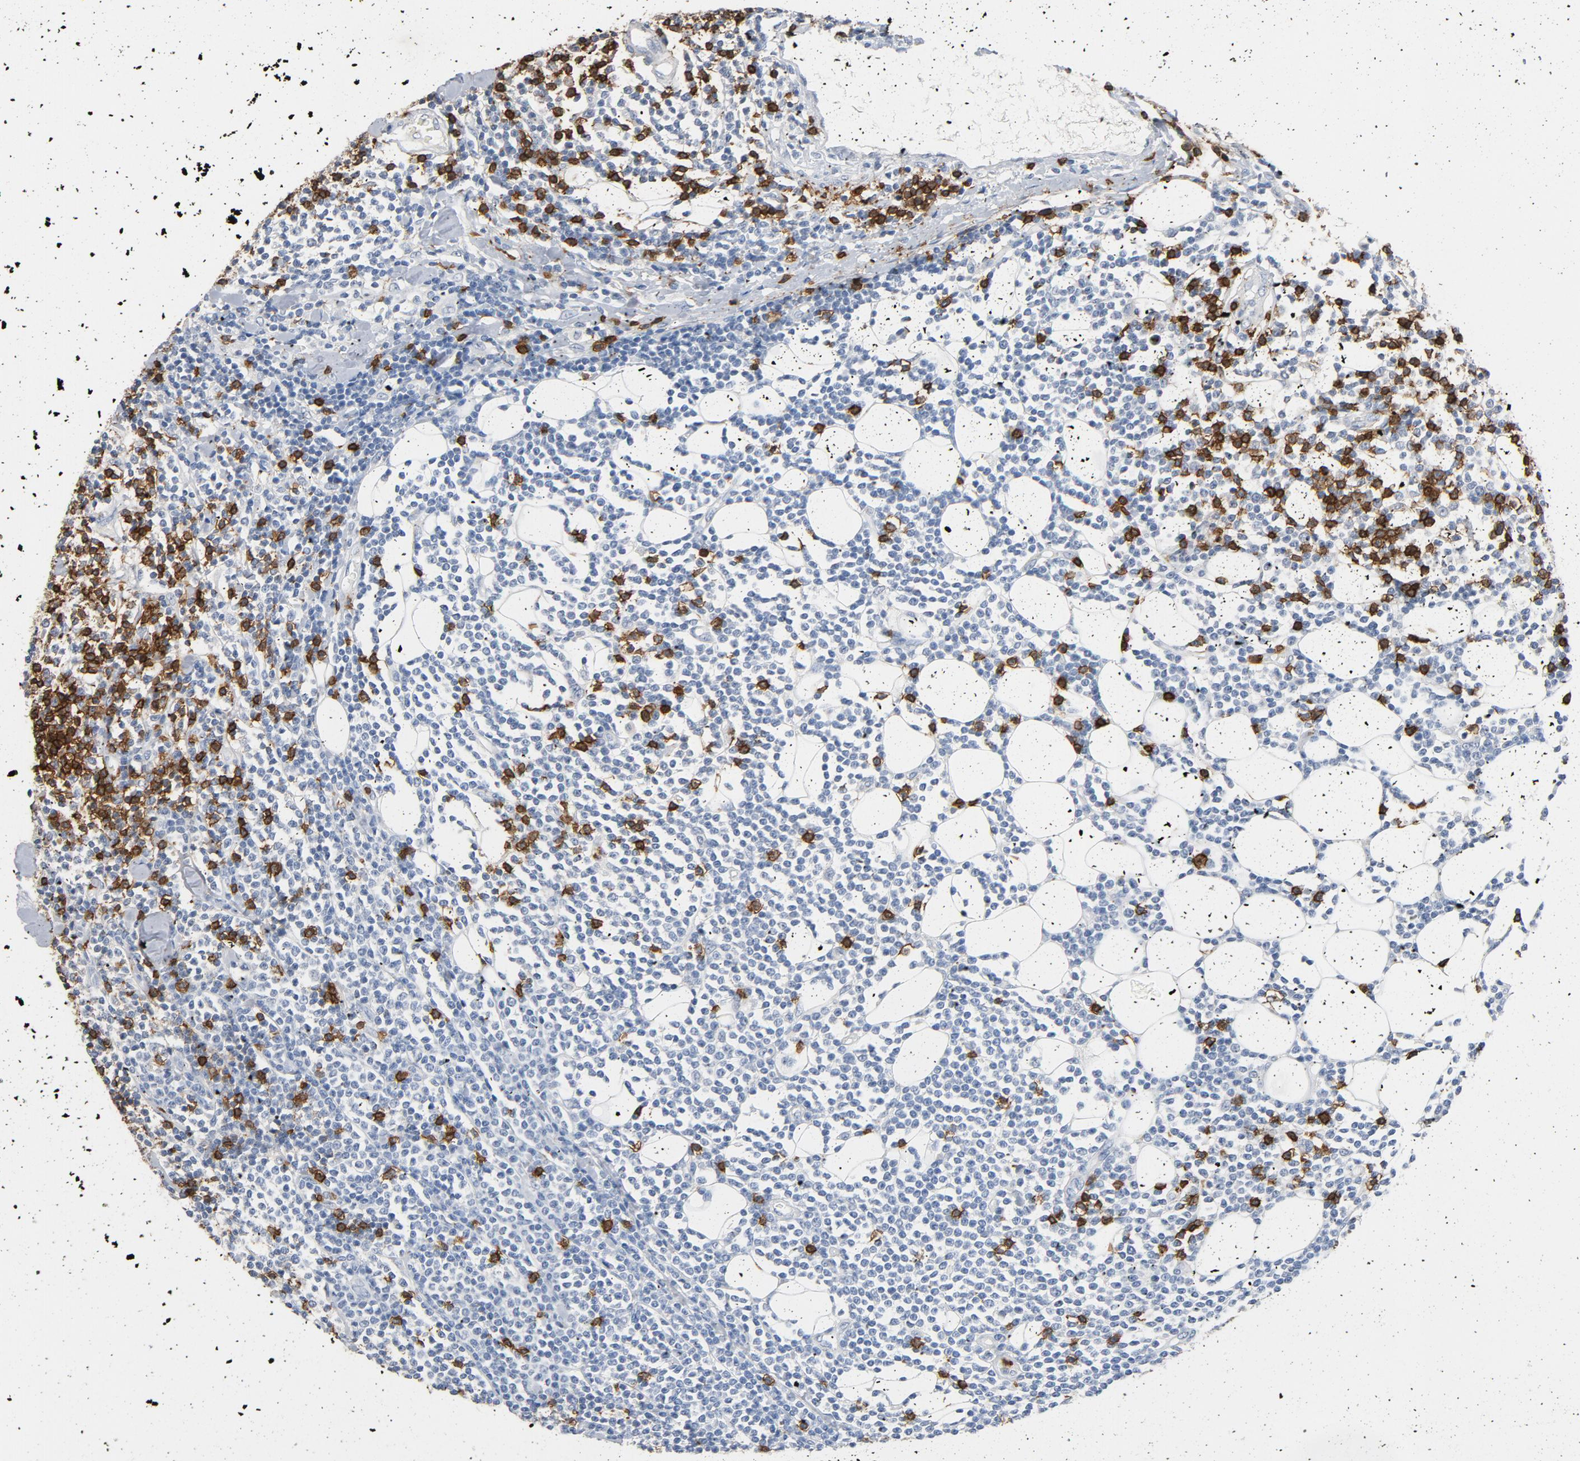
{"staining": {"intensity": "strong", "quantity": "25%-75%", "location": "cytoplasmic/membranous"}, "tissue": "lymphoma", "cell_type": "Tumor cells", "image_type": "cancer", "snomed": [{"axis": "morphology", "description": "Malignant lymphoma, non-Hodgkin's type, Low grade"}, {"axis": "topography", "description": "Soft tissue"}], "caption": "Lymphoma stained with a brown dye reveals strong cytoplasmic/membranous positive positivity in about 25%-75% of tumor cells.", "gene": "CD247", "patient": {"sex": "male", "age": 92}}